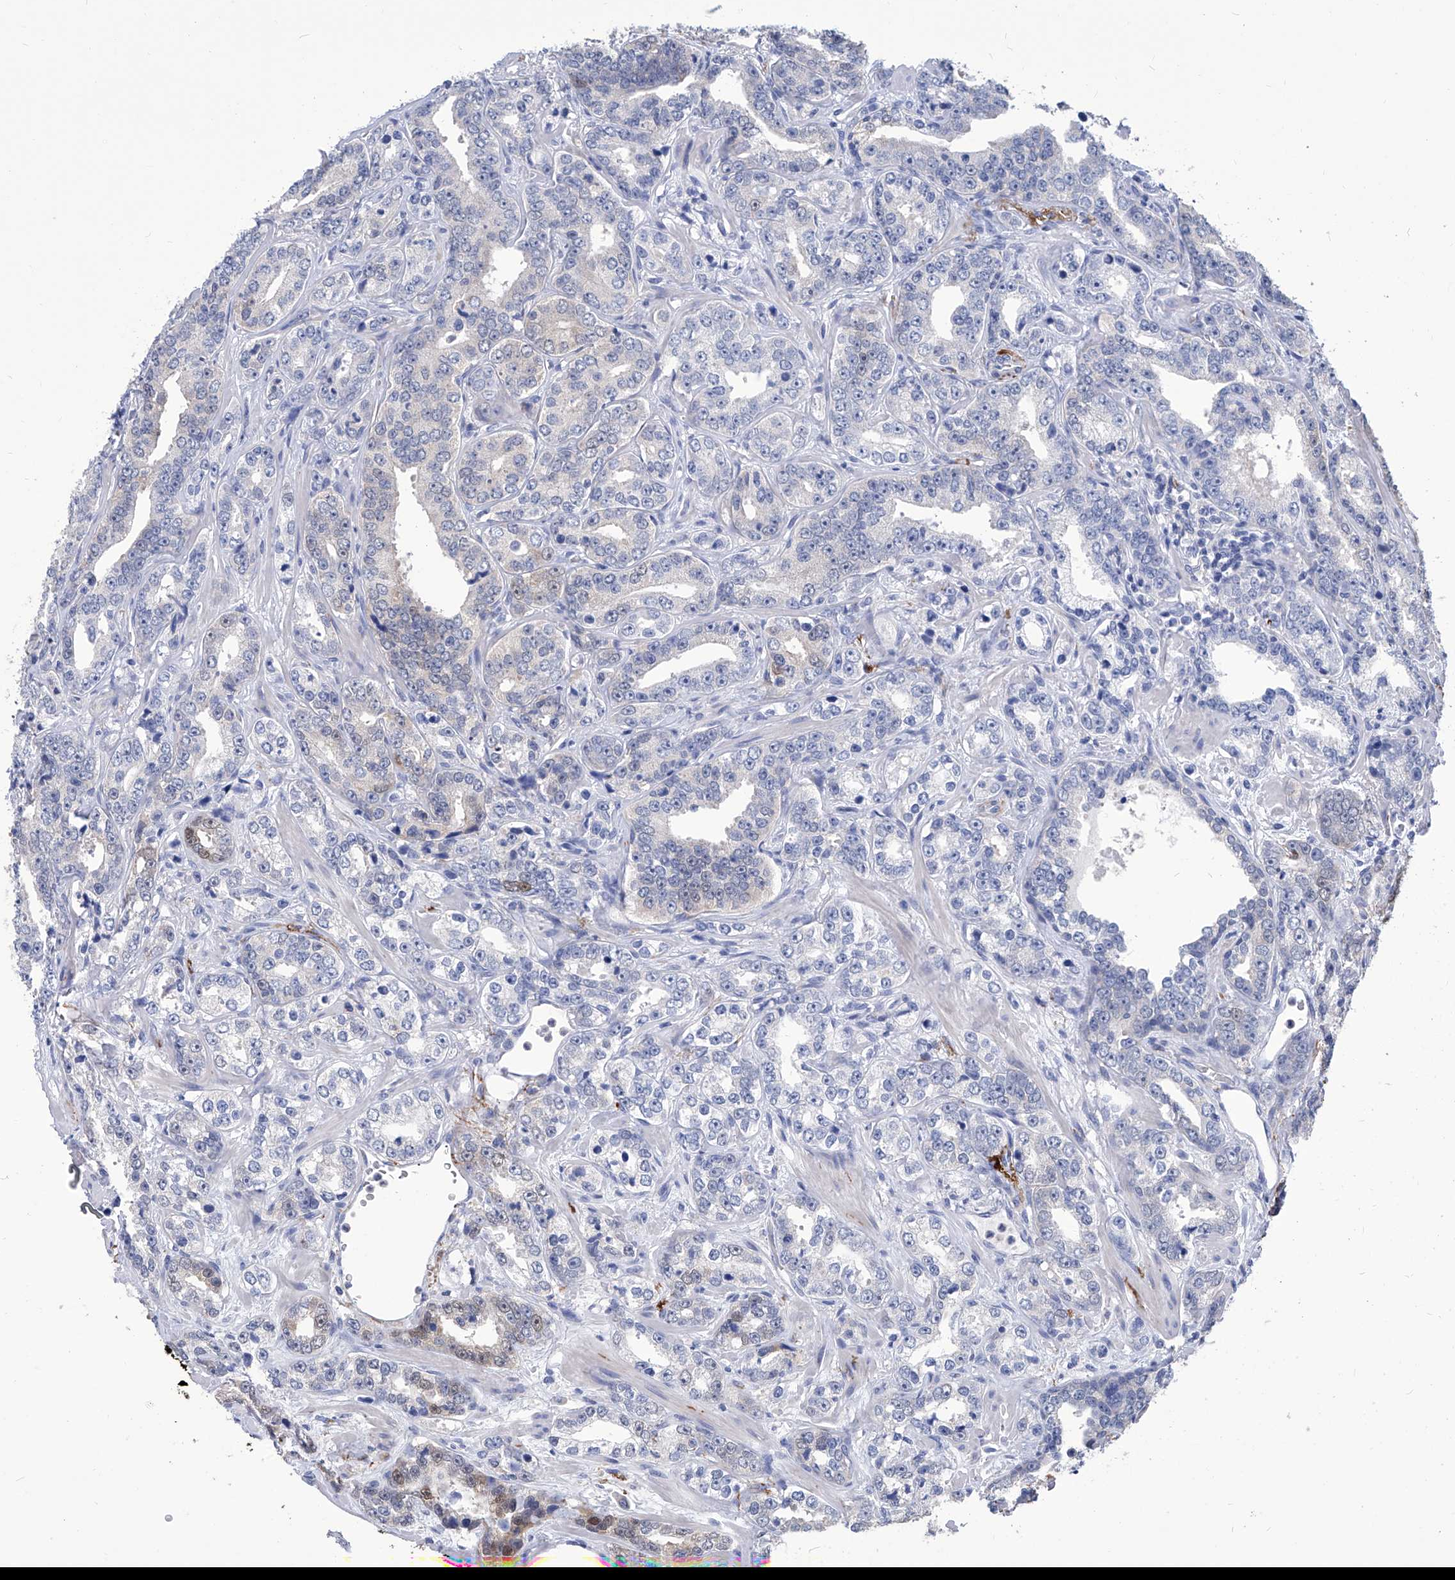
{"staining": {"intensity": "weak", "quantity": "<25%", "location": "cytoplasmic/membranous,nuclear"}, "tissue": "prostate cancer", "cell_type": "Tumor cells", "image_type": "cancer", "snomed": [{"axis": "morphology", "description": "Adenocarcinoma, High grade"}, {"axis": "topography", "description": "Prostate"}], "caption": "A histopathology image of prostate cancer (adenocarcinoma (high-grade)) stained for a protein demonstrates no brown staining in tumor cells.", "gene": "SMS", "patient": {"sex": "male", "age": 62}}